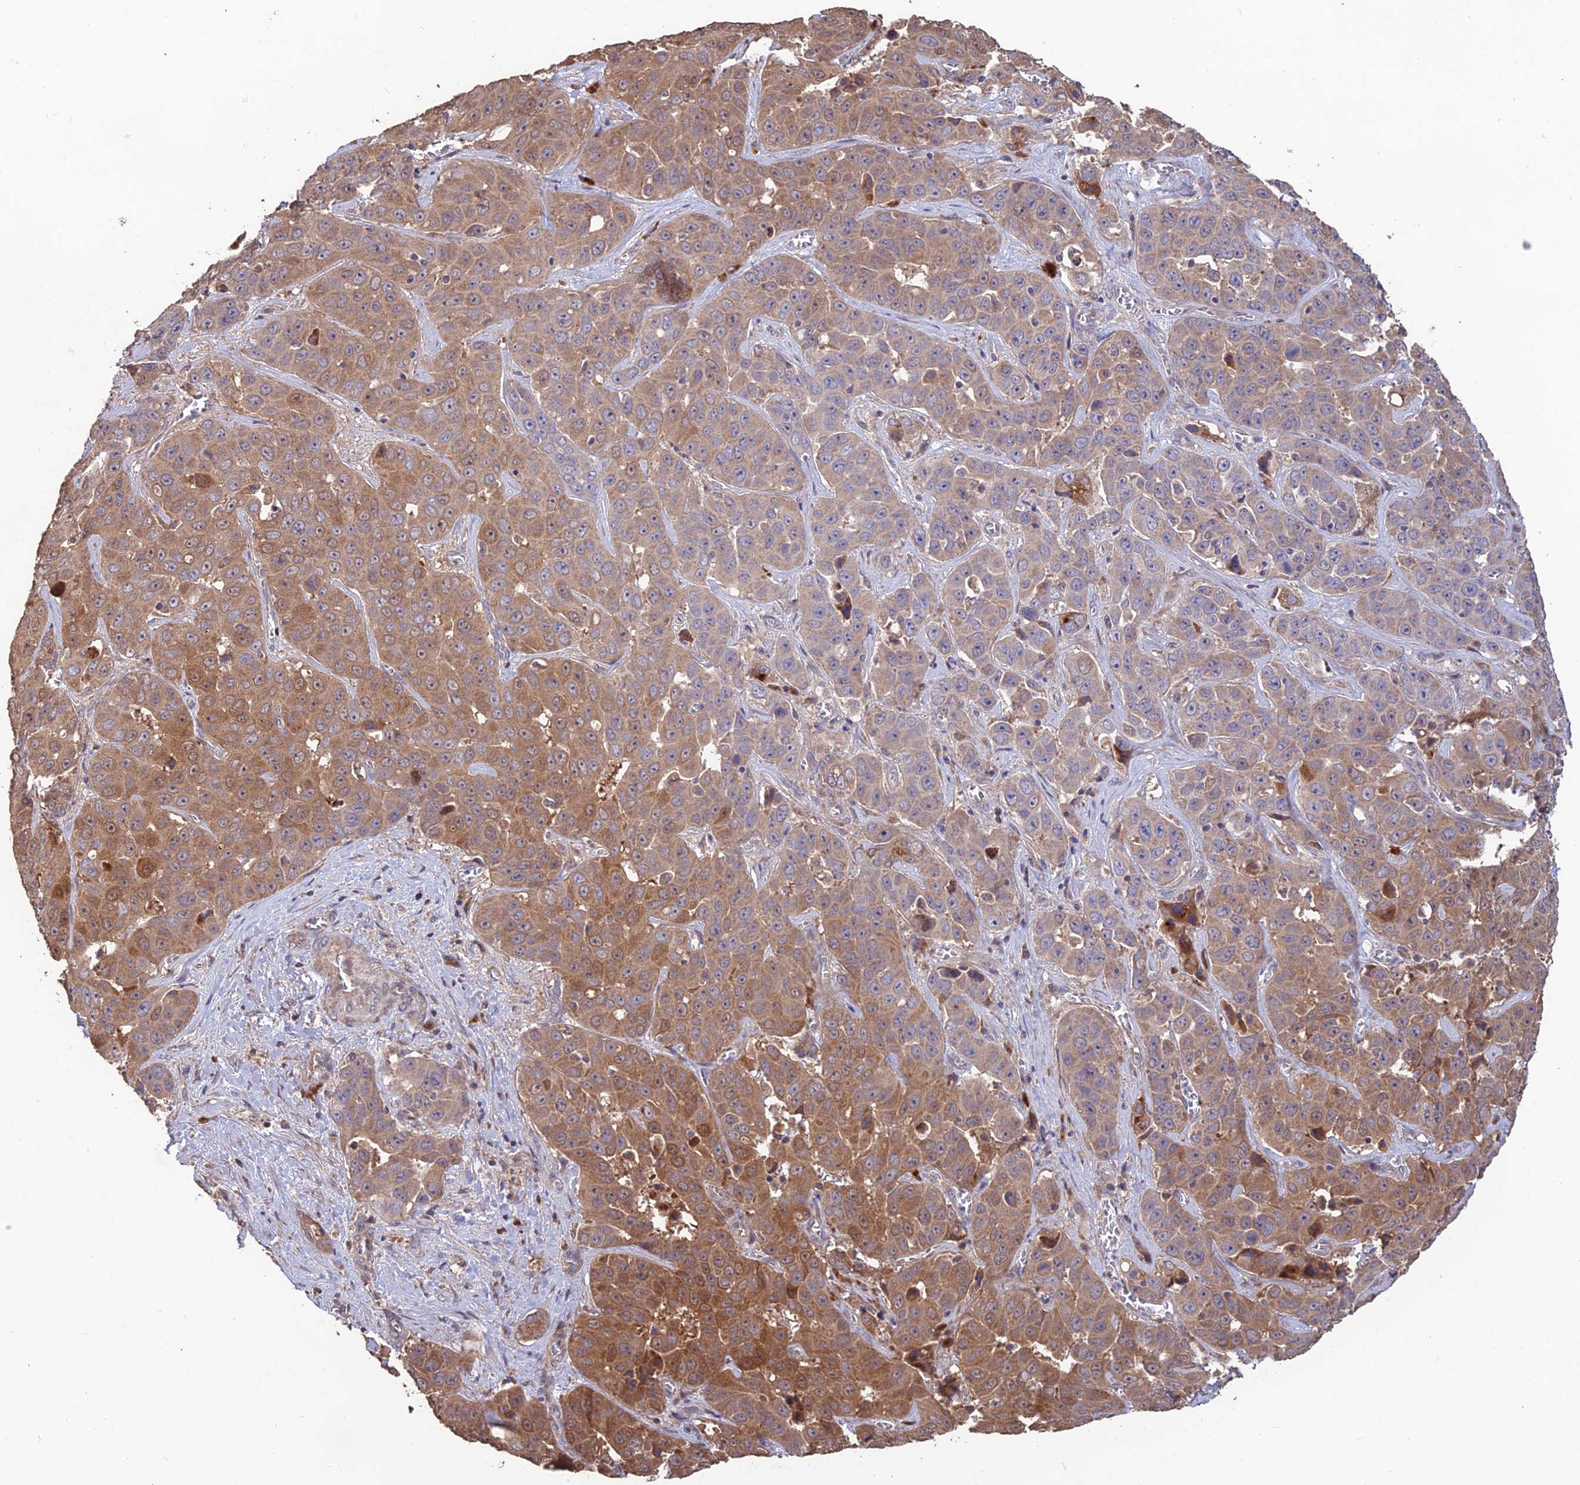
{"staining": {"intensity": "moderate", "quantity": ">75%", "location": "cytoplasmic/membranous"}, "tissue": "liver cancer", "cell_type": "Tumor cells", "image_type": "cancer", "snomed": [{"axis": "morphology", "description": "Cholangiocarcinoma"}, {"axis": "topography", "description": "Liver"}], "caption": "The histopathology image shows a brown stain indicating the presence of a protein in the cytoplasmic/membranous of tumor cells in liver cancer (cholangiocarcinoma). (IHC, brightfield microscopy, high magnification).", "gene": "SHISA5", "patient": {"sex": "female", "age": 52}}